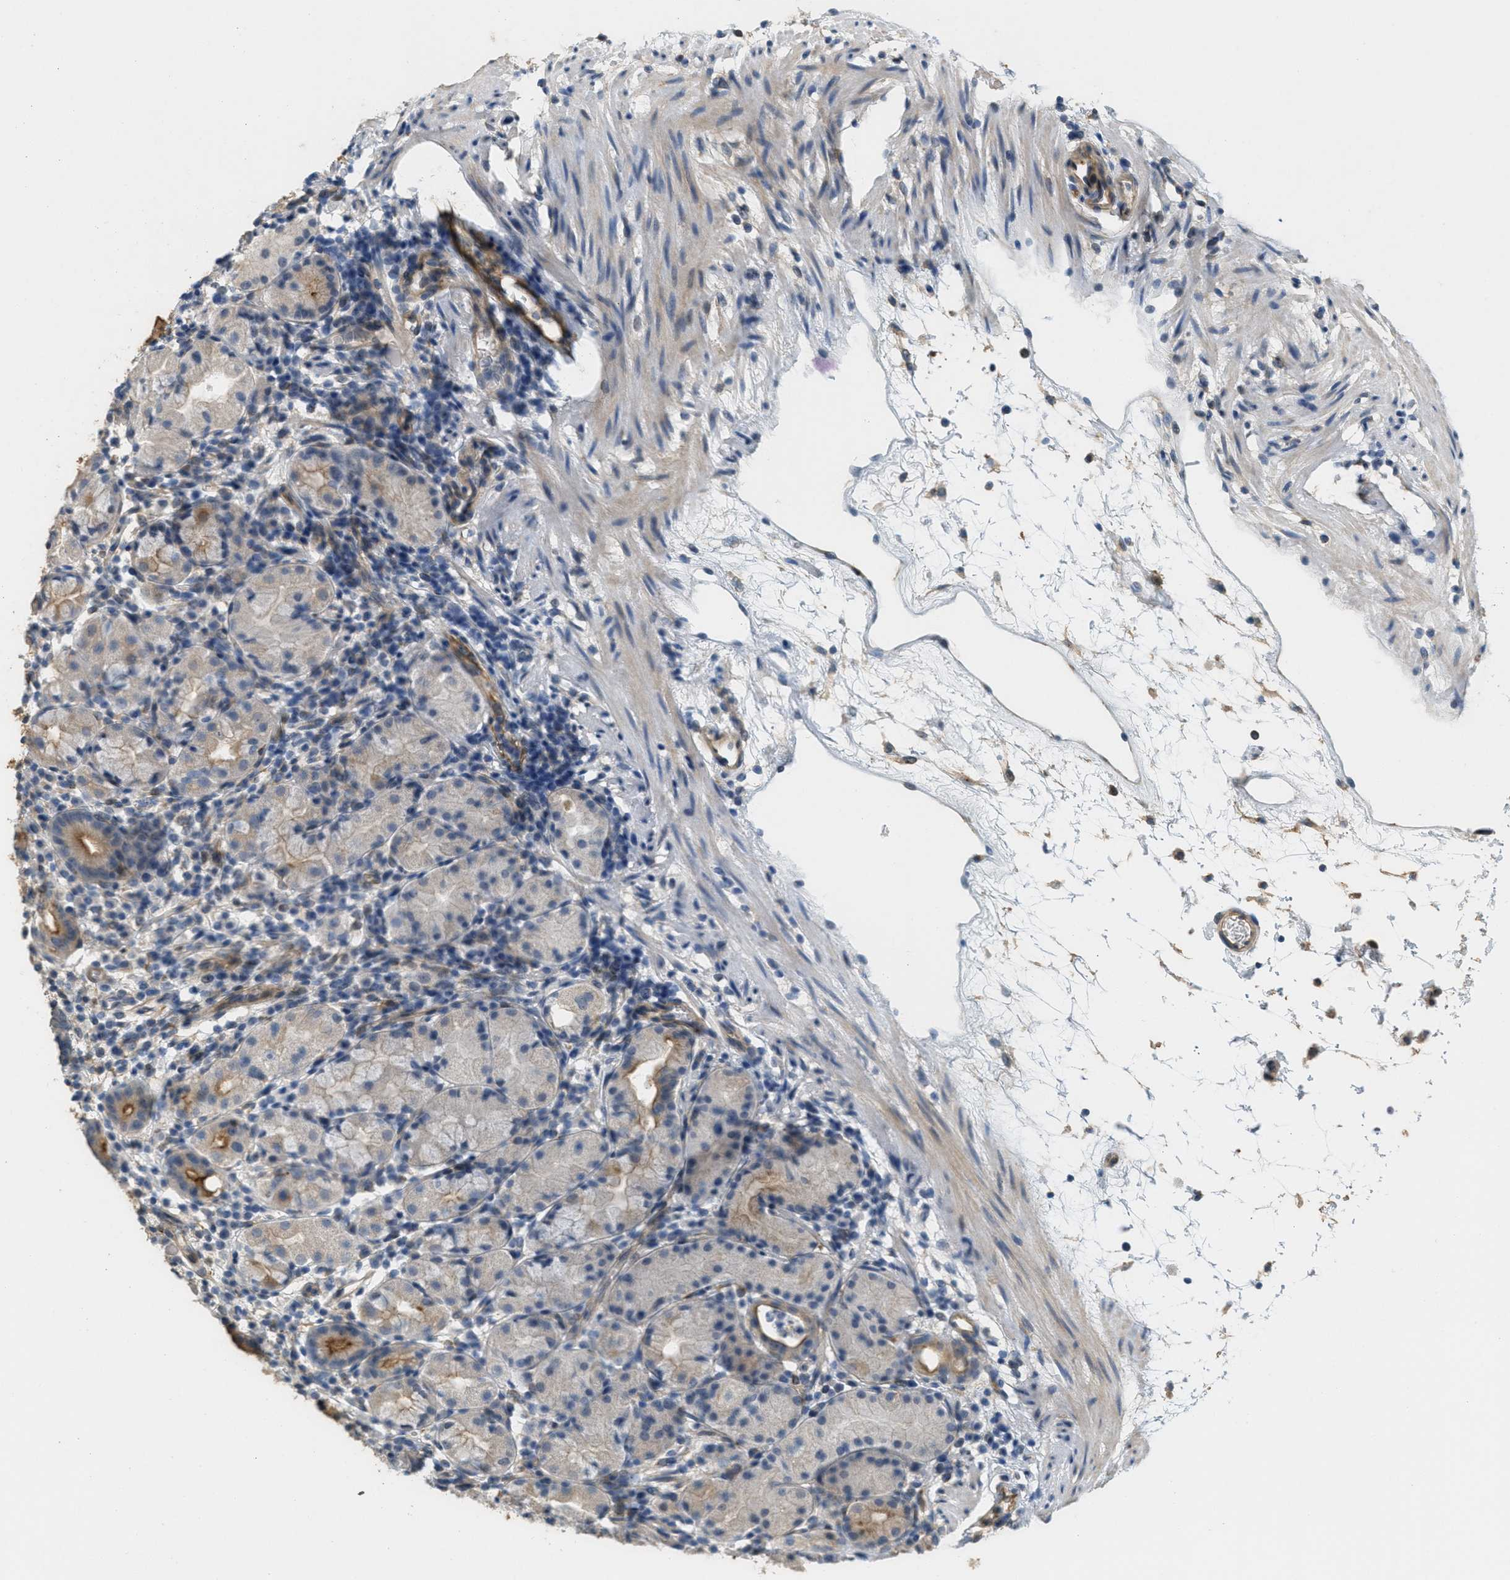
{"staining": {"intensity": "moderate", "quantity": "<25%", "location": "cytoplasmic/membranous"}, "tissue": "stomach", "cell_type": "Glandular cells", "image_type": "normal", "snomed": [{"axis": "morphology", "description": "Normal tissue, NOS"}, {"axis": "topography", "description": "Stomach"}, {"axis": "topography", "description": "Stomach, lower"}], "caption": "Immunohistochemical staining of unremarkable human stomach demonstrates low levels of moderate cytoplasmic/membranous expression in approximately <25% of glandular cells. The protein of interest is shown in brown color, while the nuclei are stained blue.", "gene": "ADCY5", "patient": {"sex": "female", "age": 75}}